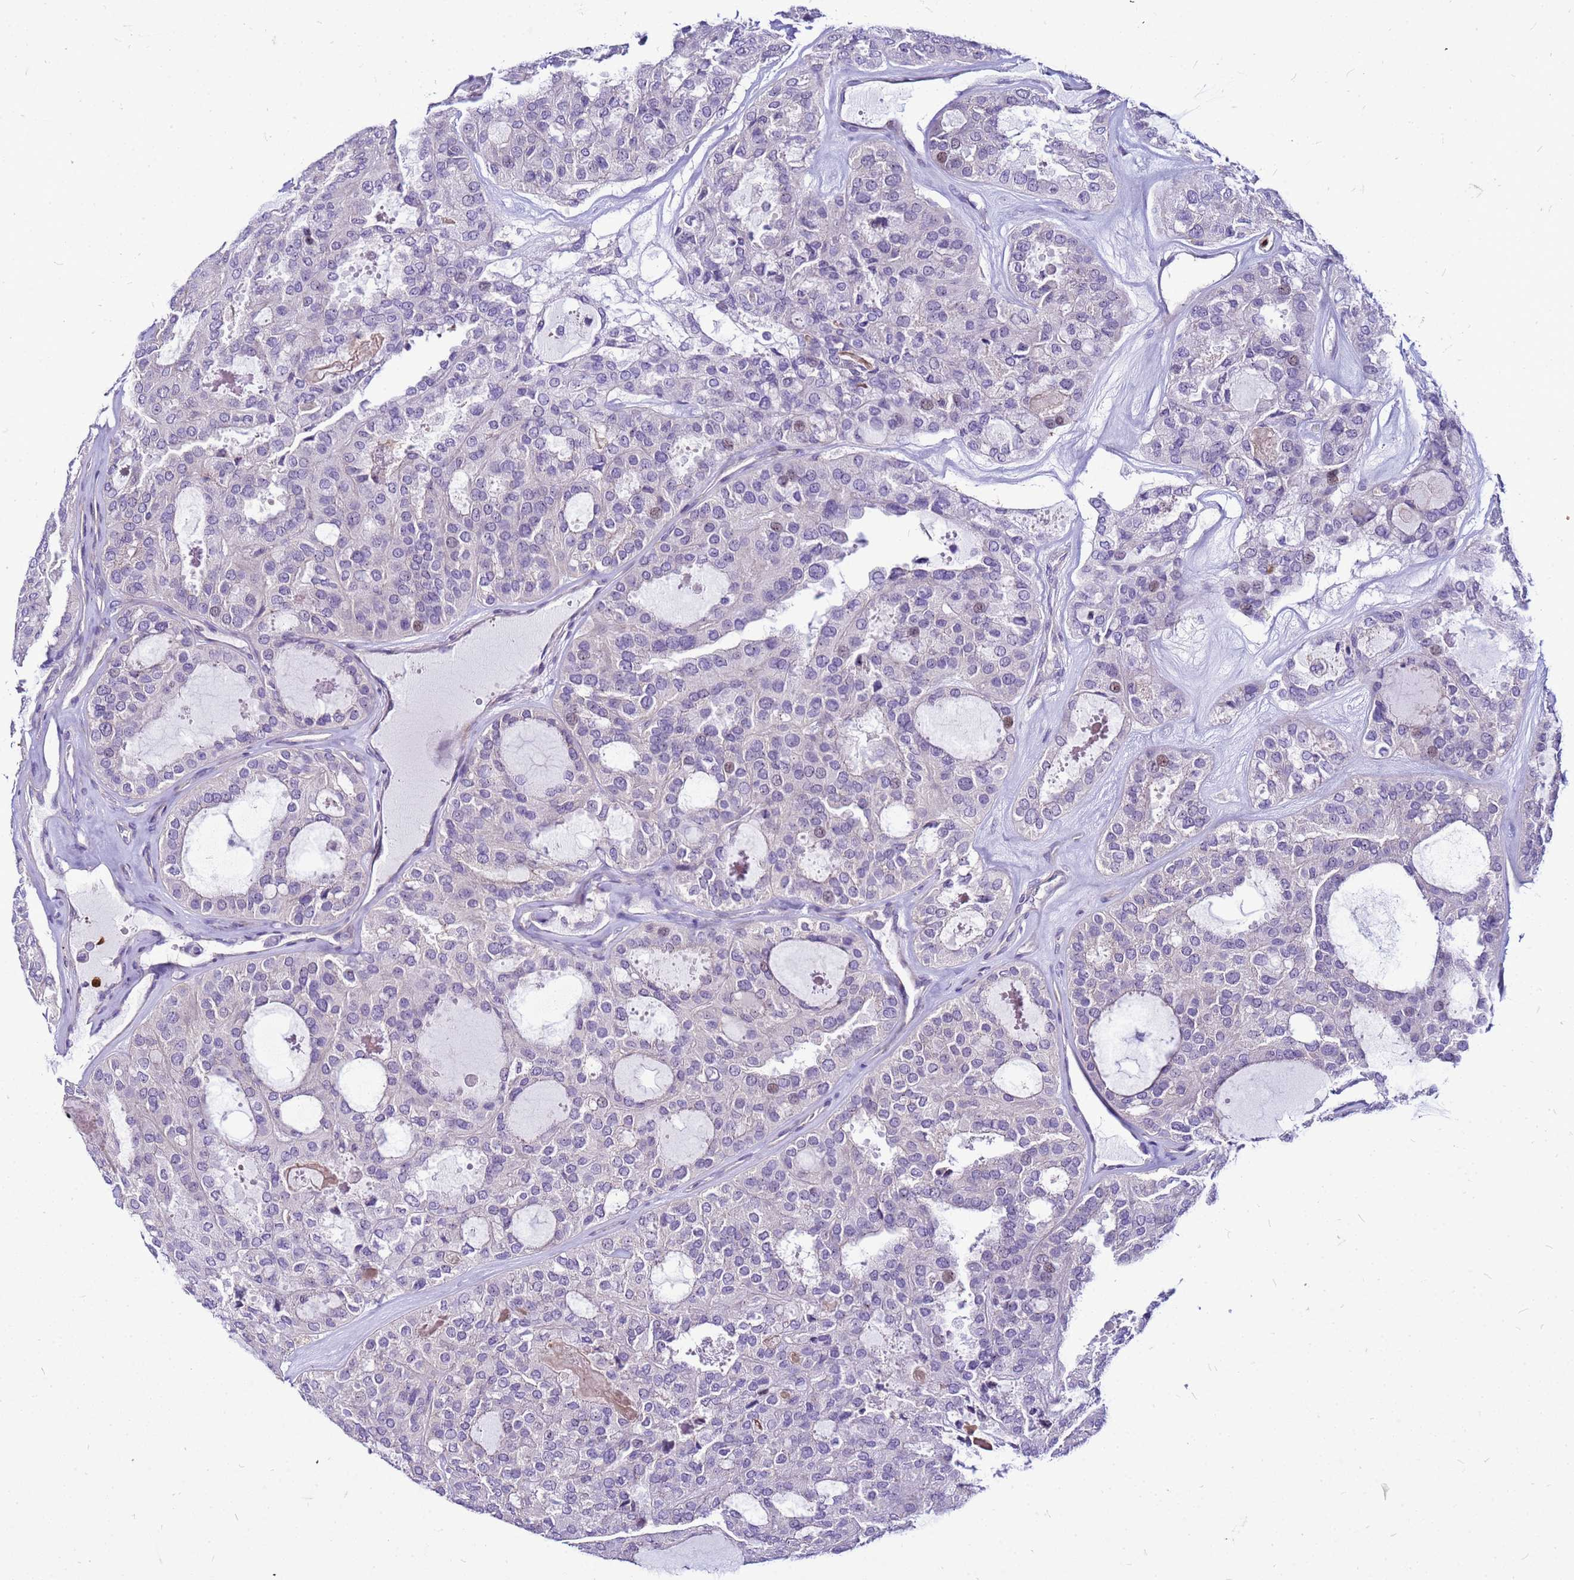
{"staining": {"intensity": "negative", "quantity": "none", "location": "none"}, "tissue": "thyroid cancer", "cell_type": "Tumor cells", "image_type": "cancer", "snomed": [{"axis": "morphology", "description": "Follicular adenoma carcinoma, NOS"}, {"axis": "topography", "description": "Thyroid gland"}], "caption": "IHC of thyroid cancer exhibits no expression in tumor cells.", "gene": "VPS4B", "patient": {"sex": "male", "age": 75}}